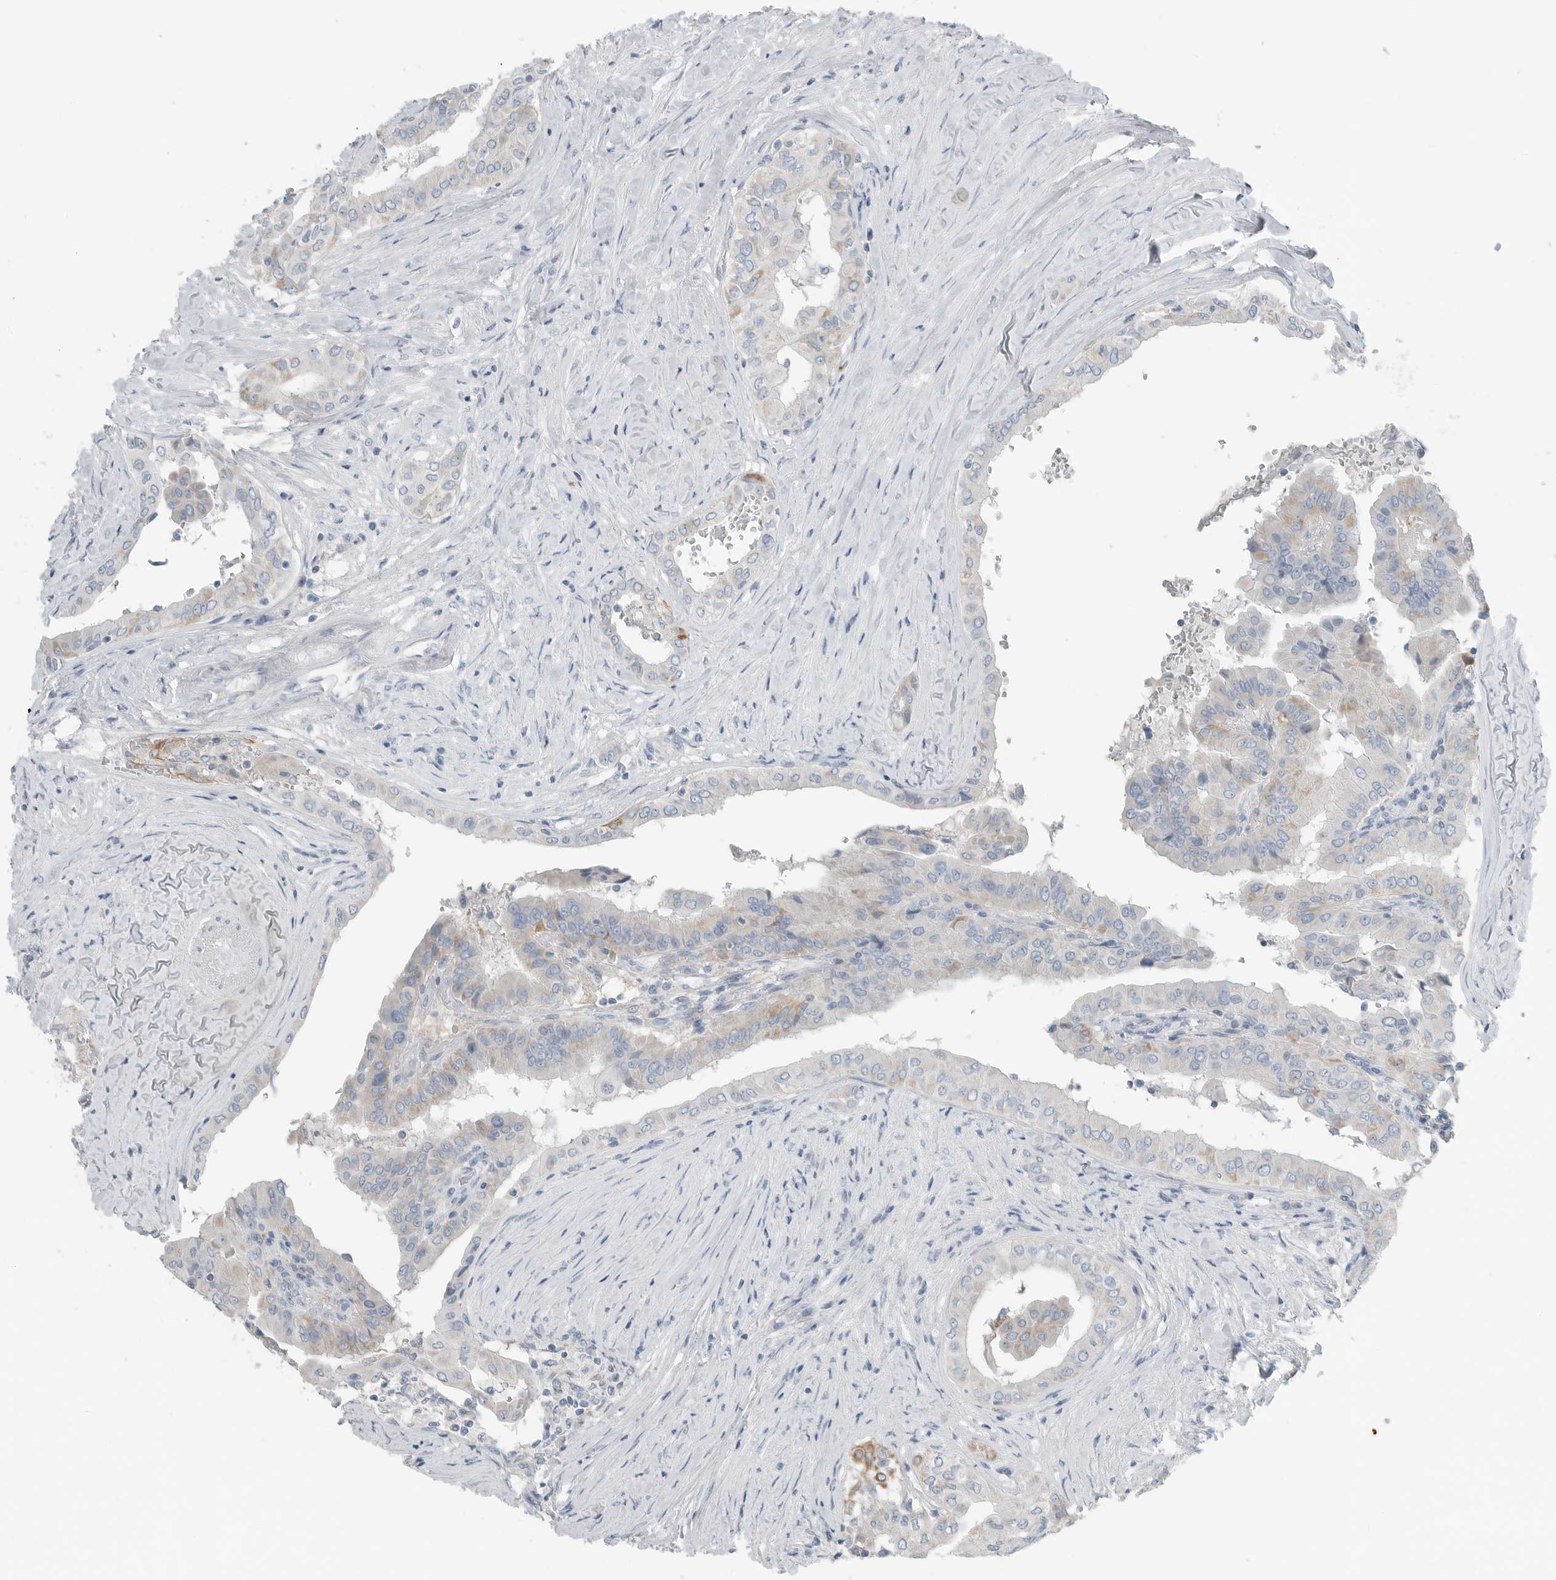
{"staining": {"intensity": "negative", "quantity": "none", "location": "none"}, "tissue": "thyroid cancer", "cell_type": "Tumor cells", "image_type": "cancer", "snomed": [{"axis": "morphology", "description": "Papillary adenocarcinoma, NOS"}, {"axis": "topography", "description": "Thyroid gland"}], "caption": "Immunohistochemistry (IHC) of thyroid cancer (papillary adenocarcinoma) shows no positivity in tumor cells.", "gene": "SERPINB7", "patient": {"sex": "male", "age": 33}}